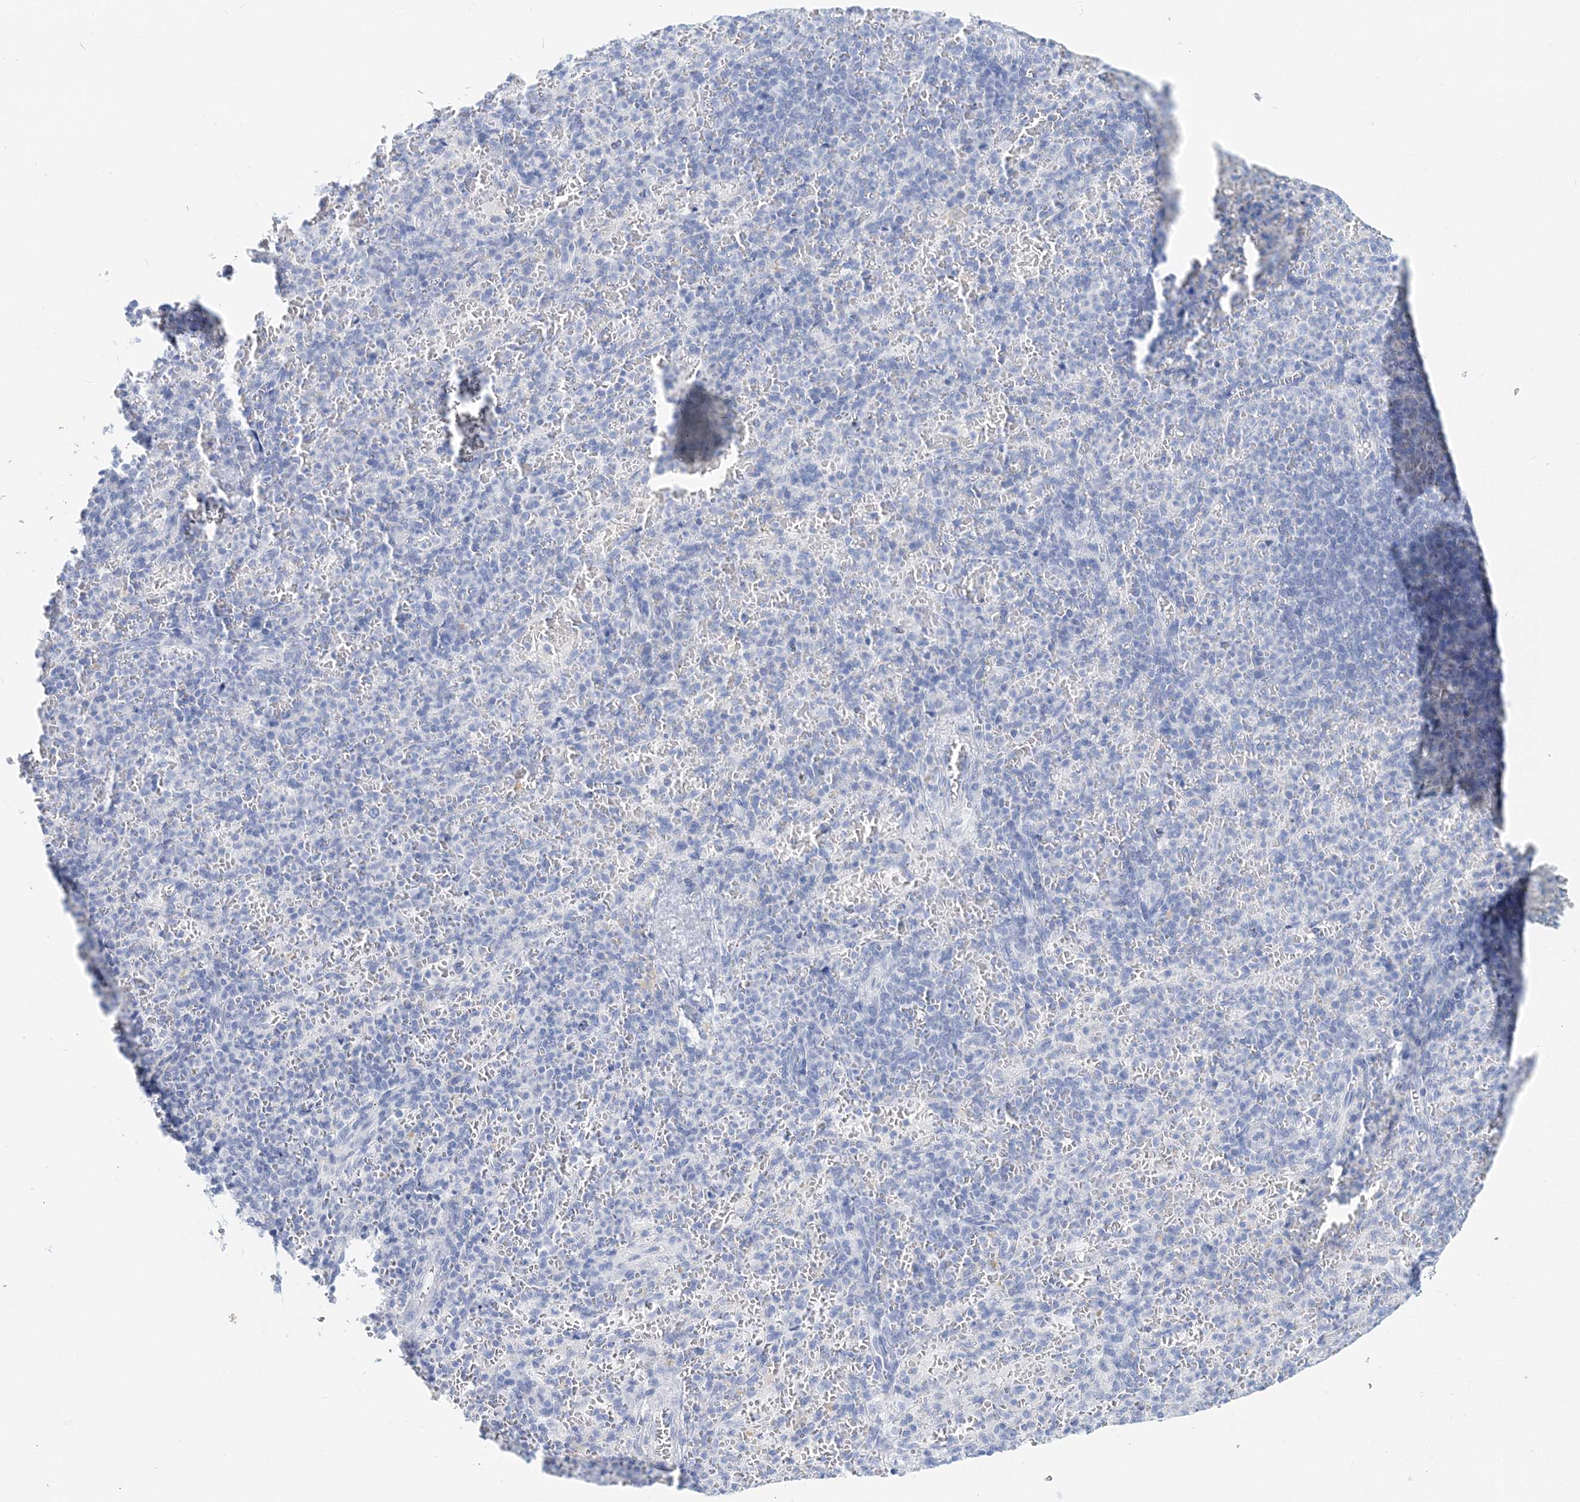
{"staining": {"intensity": "negative", "quantity": "none", "location": "none"}, "tissue": "spleen", "cell_type": "Cells in red pulp", "image_type": "normal", "snomed": [{"axis": "morphology", "description": "Normal tissue, NOS"}, {"axis": "topography", "description": "Spleen"}], "caption": "This is an immunohistochemistry (IHC) micrograph of benign spleen. There is no positivity in cells in red pulp.", "gene": "MYOZ2", "patient": {"sex": "female", "age": 74}}